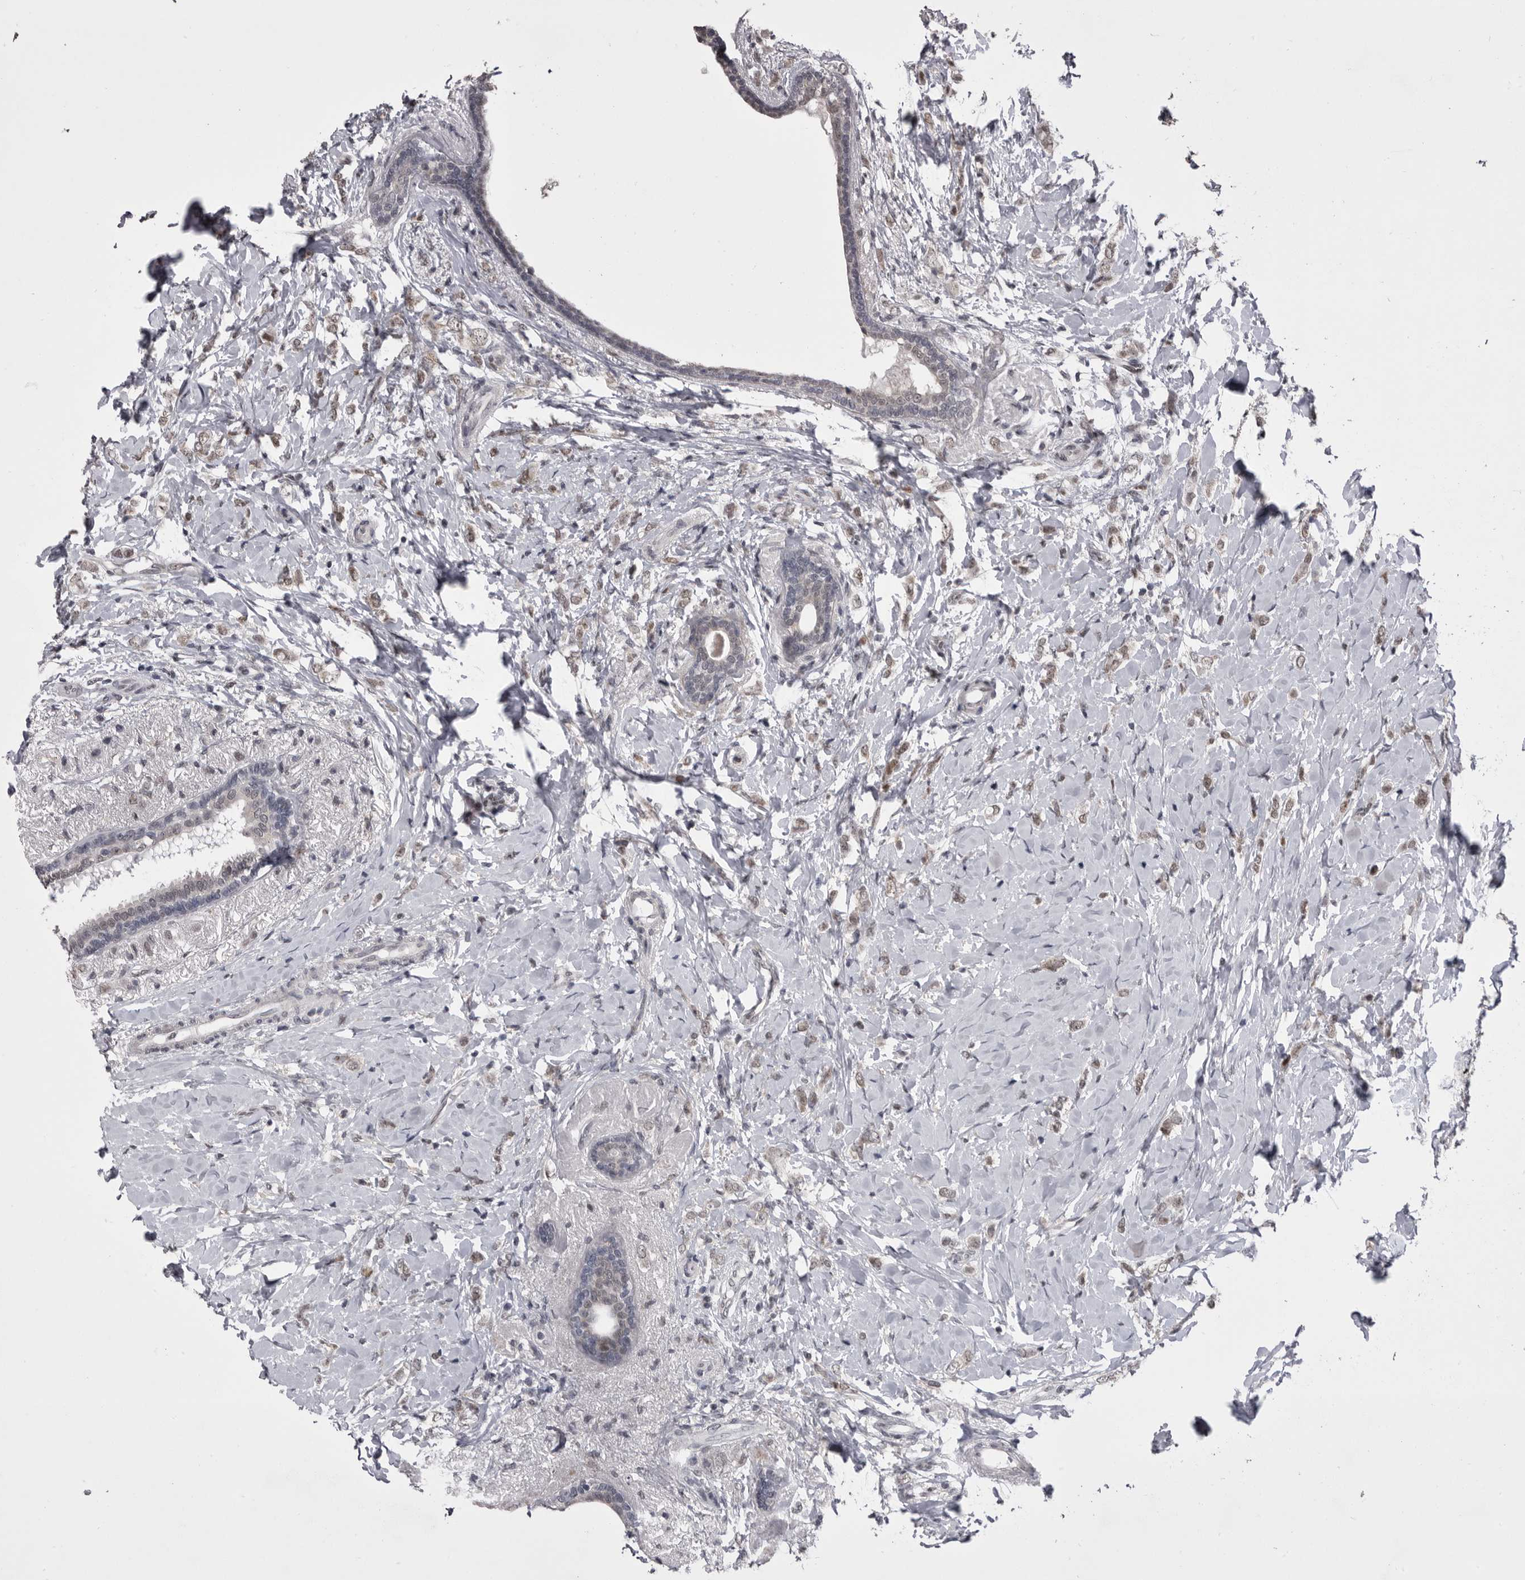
{"staining": {"intensity": "weak", "quantity": "25%-75%", "location": "nuclear"}, "tissue": "breast cancer", "cell_type": "Tumor cells", "image_type": "cancer", "snomed": [{"axis": "morphology", "description": "Normal tissue, NOS"}, {"axis": "morphology", "description": "Lobular carcinoma"}, {"axis": "topography", "description": "Breast"}], "caption": "Weak nuclear protein expression is identified in about 25%-75% of tumor cells in breast cancer (lobular carcinoma).", "gene": "PRPF3", "patient": {"sex": "female", "age": 47}}